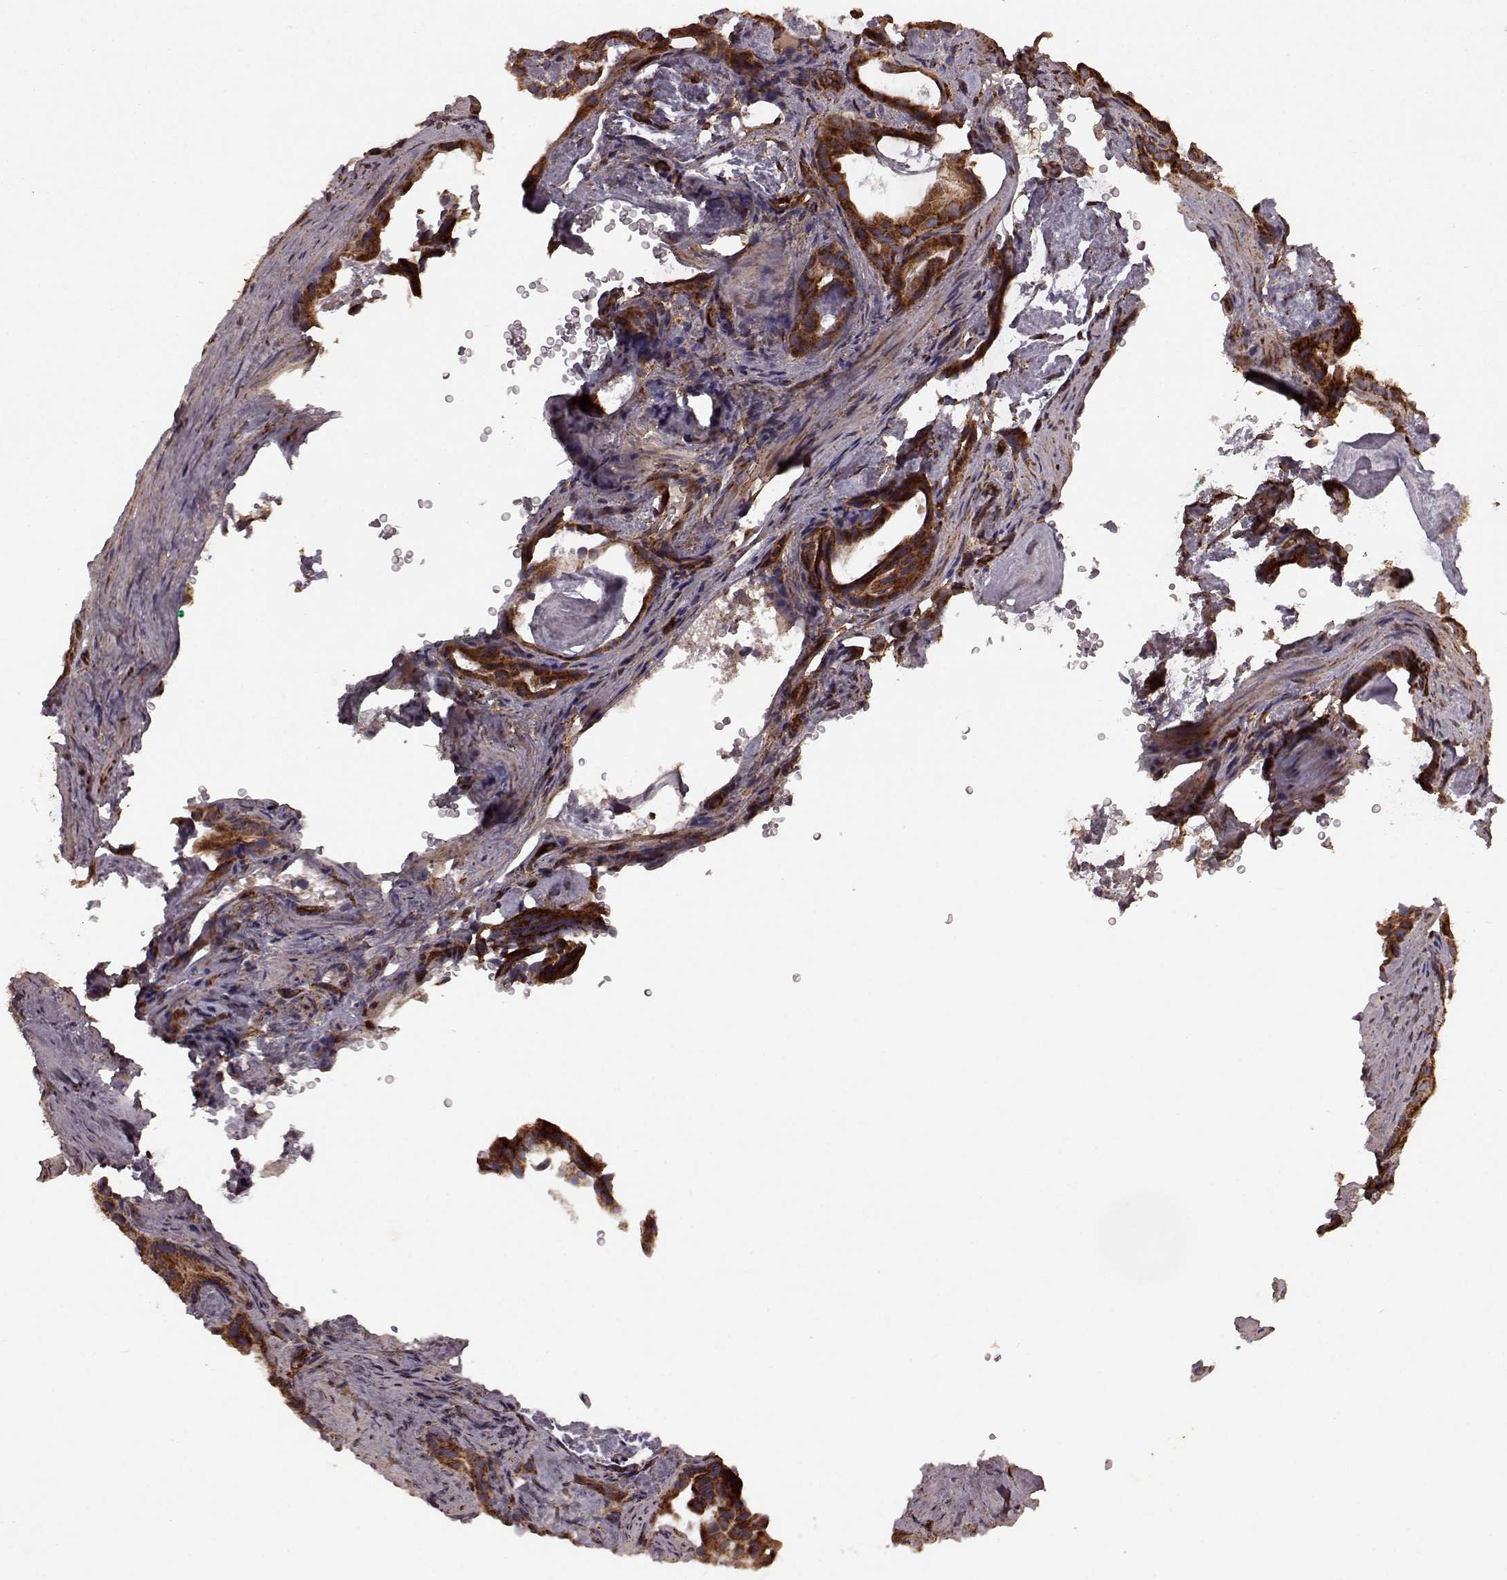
{"staining": {"intensity": "strong", "quantity": ">75%", "location": "cytoplasmic/membranous"}, "tissue": "prostate cancer", "cell_type": "Tumor cells", "image_type": "cancer", "snomed": [{"axis": "morphology", "description": "Adenocarcinoma, Low grade"}, {"axis": "topography", "description": "Prostate and seminal vesicle, NOS"}], "caption": "The image demonstrates immunohistochemical staining of adenocarcinoma (low-grade) (prostate). There is strong cytoplasmic/membranous positivity is appreciated in about >75% of tumor cells.", "gene": "FXN", "patient": {"sex": "male", "age": 71}}